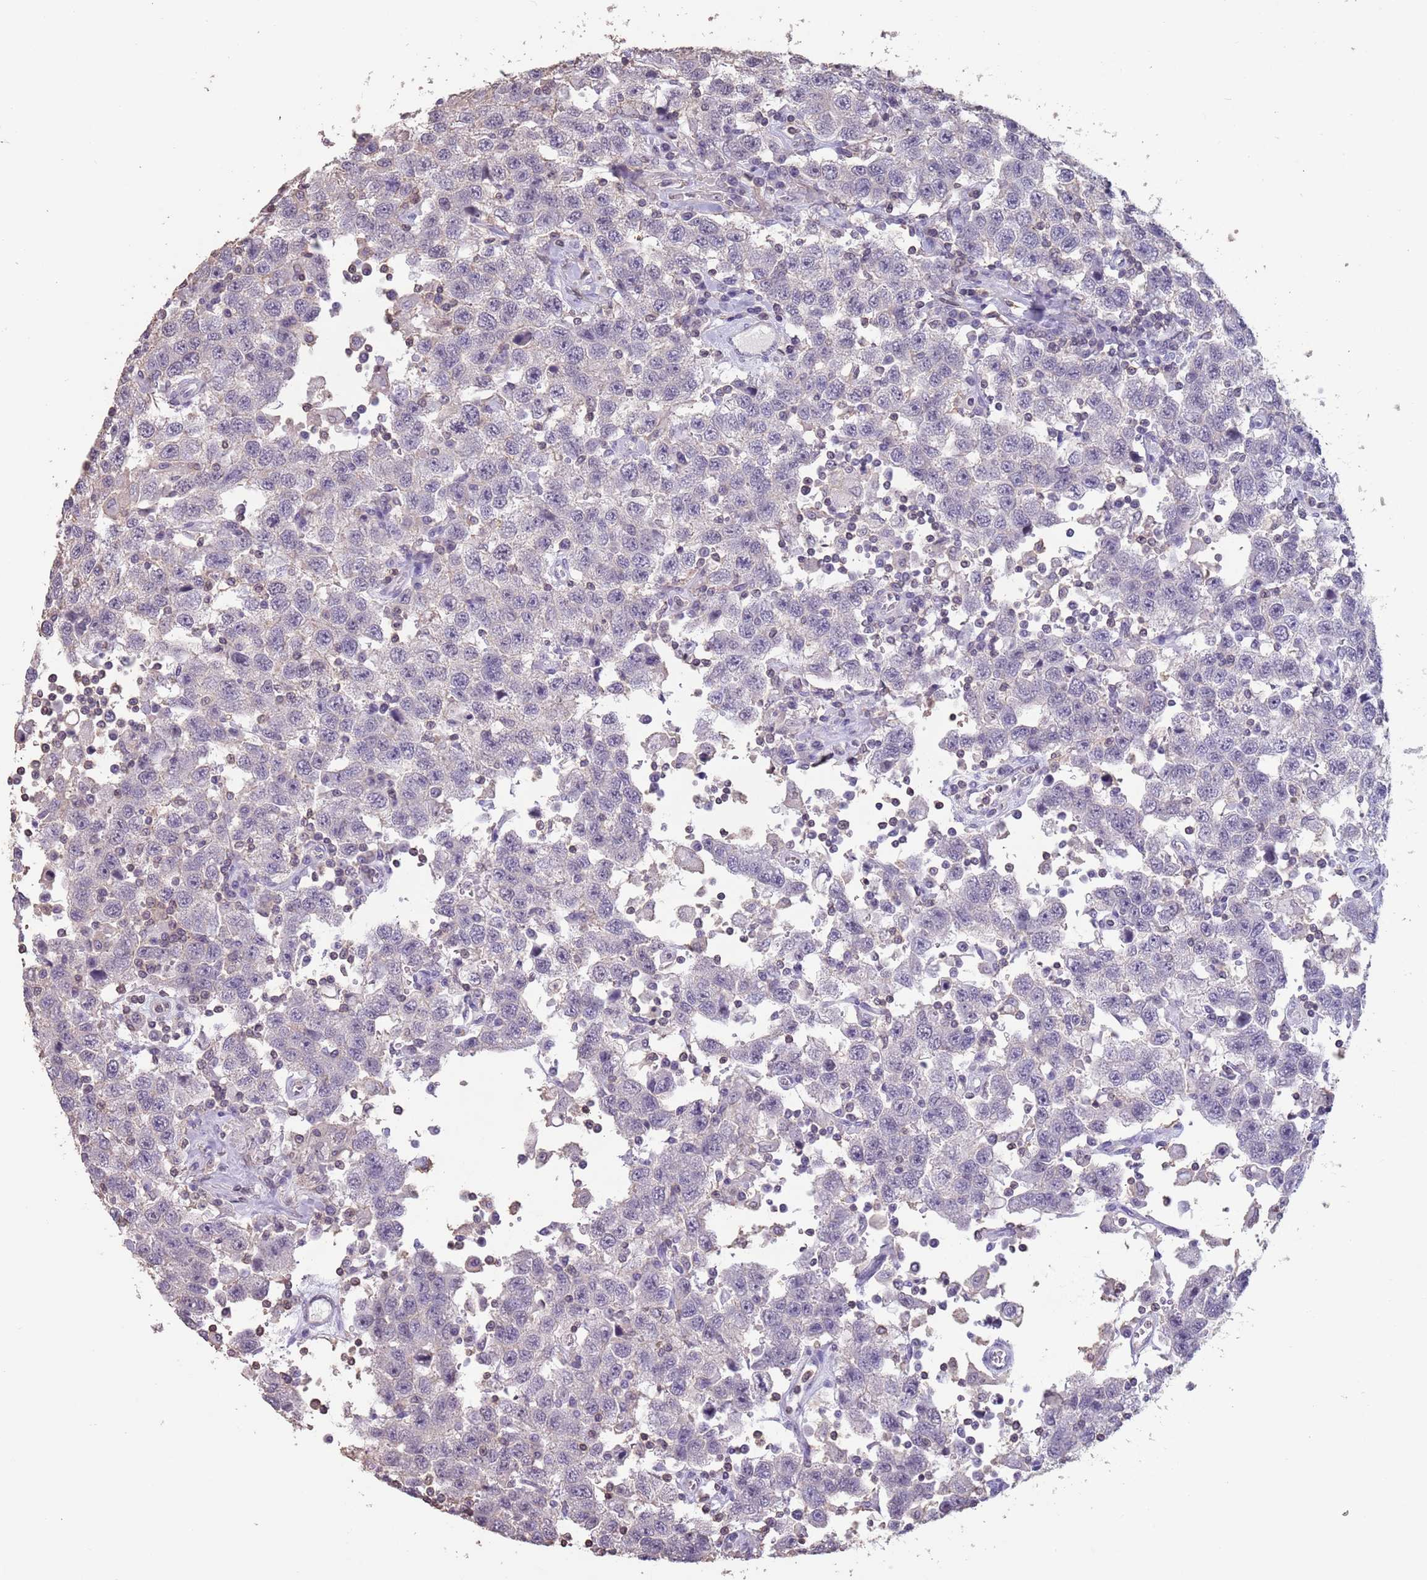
{"staining": {"intensity": "negative", "quantity": "none", "location": "none"}, "tissue": "testis cancer", "cell_type": "Tumor cells", "image_type": "cancer", "snomed": [{"axis": "morphology", "description": "Seminoma, NOS"}, {"axis": "topography", "description": "Testis"}], "caption": "Immunohistochemical staining of testis cancer demonstrates no significant positivity in tumor cells.", "gene": "SUN5", "patient": {"sex": "male", "age": 41}}